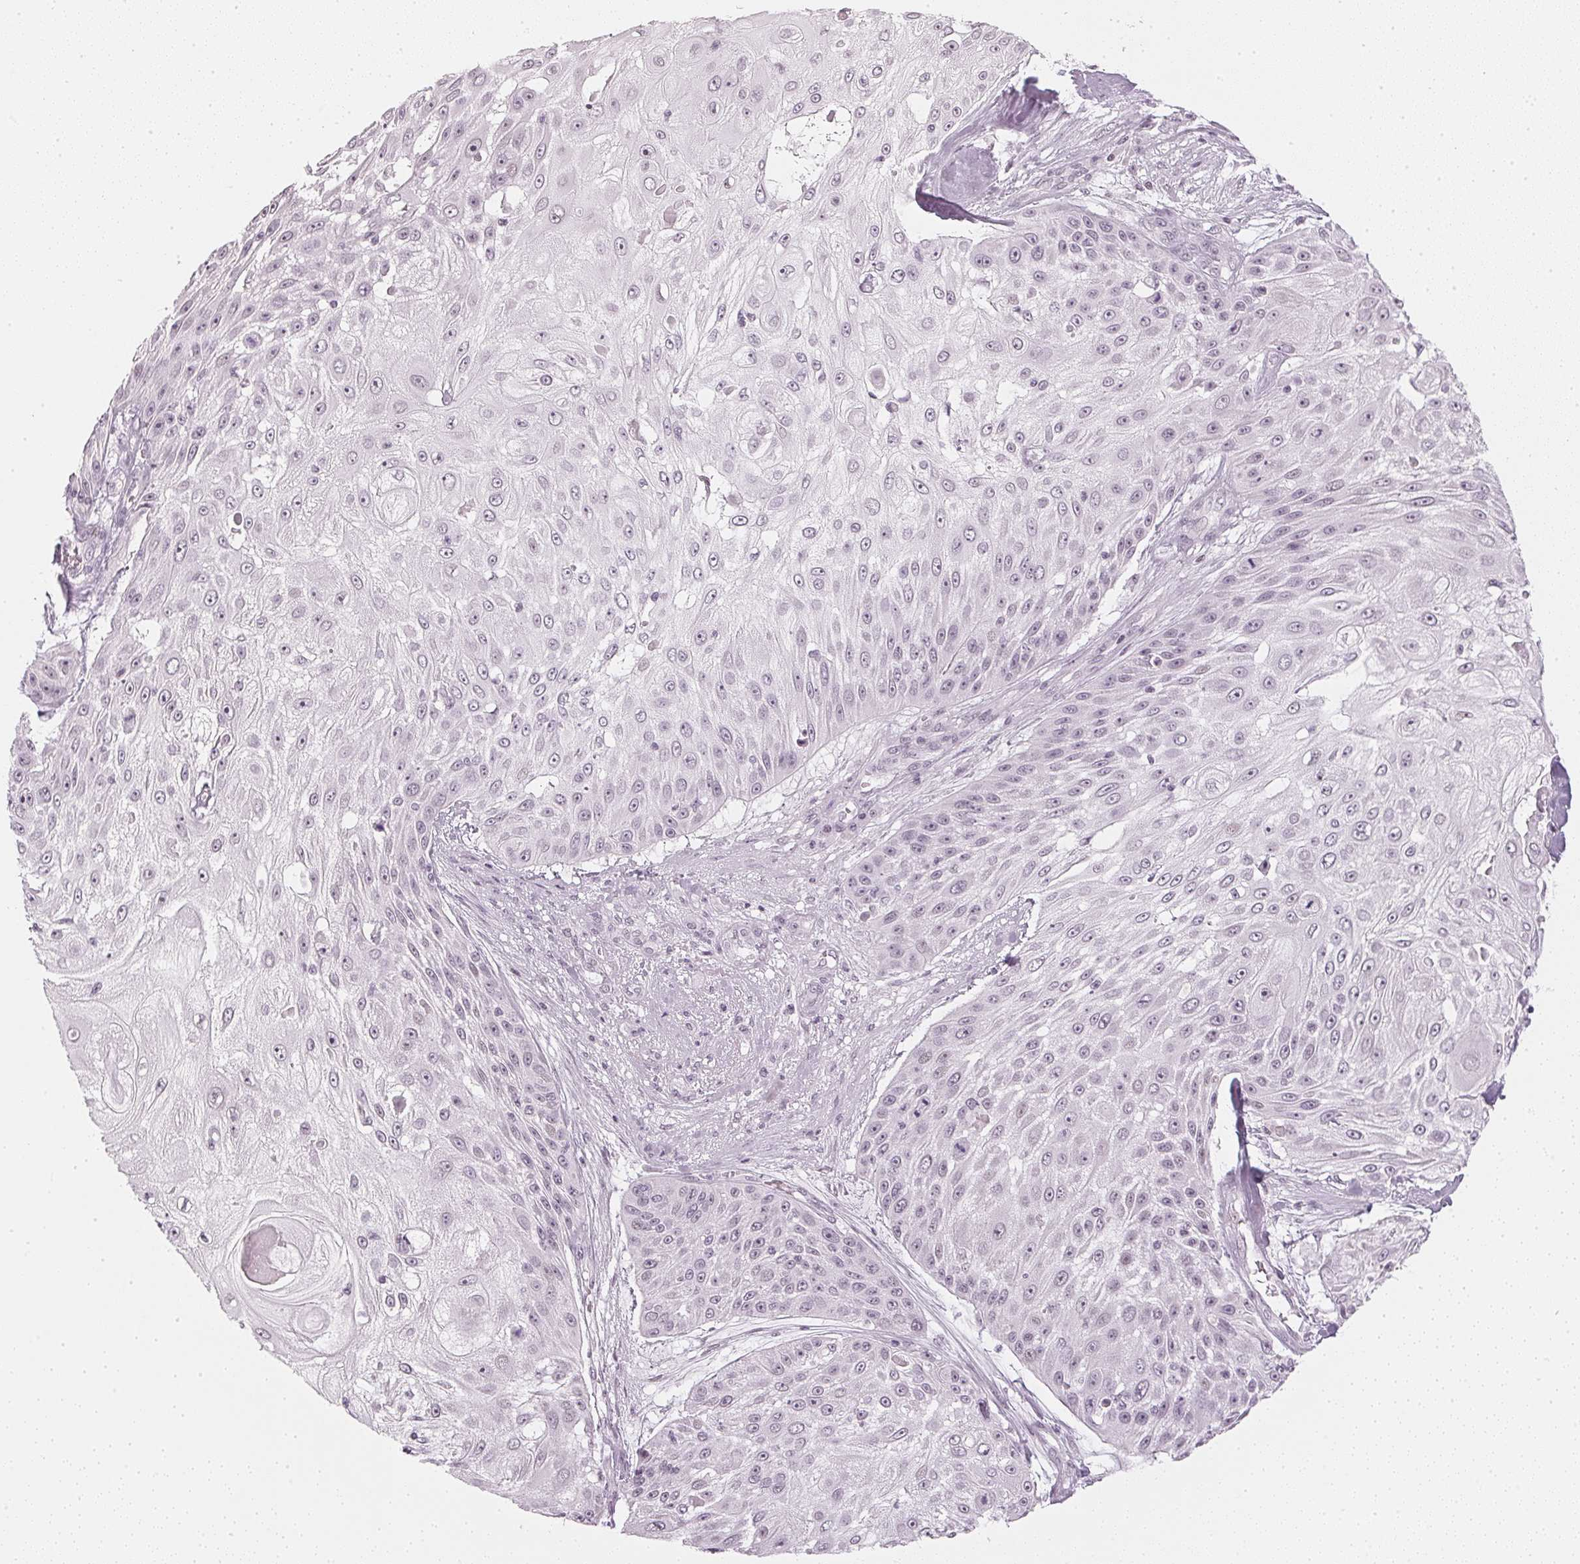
{"staining": {"intensity": "negative", "quantity": "none", "location": "none"}, "tissue": "skin cancer", "cell_type": "Tumor cells", "image_type": "cancer", "snomed": [{"axis": "morphology", "description": "Squamous cell carcinoma, NOS"}, {"axis": "topography", "description": "Skin"}], "caption": "The micrograph displays no staining of tumor cells in skin cancer (squamous cell carcinoma).", "gene": "DNAJC6", "patient": {"sex": "female", "age": 86}}